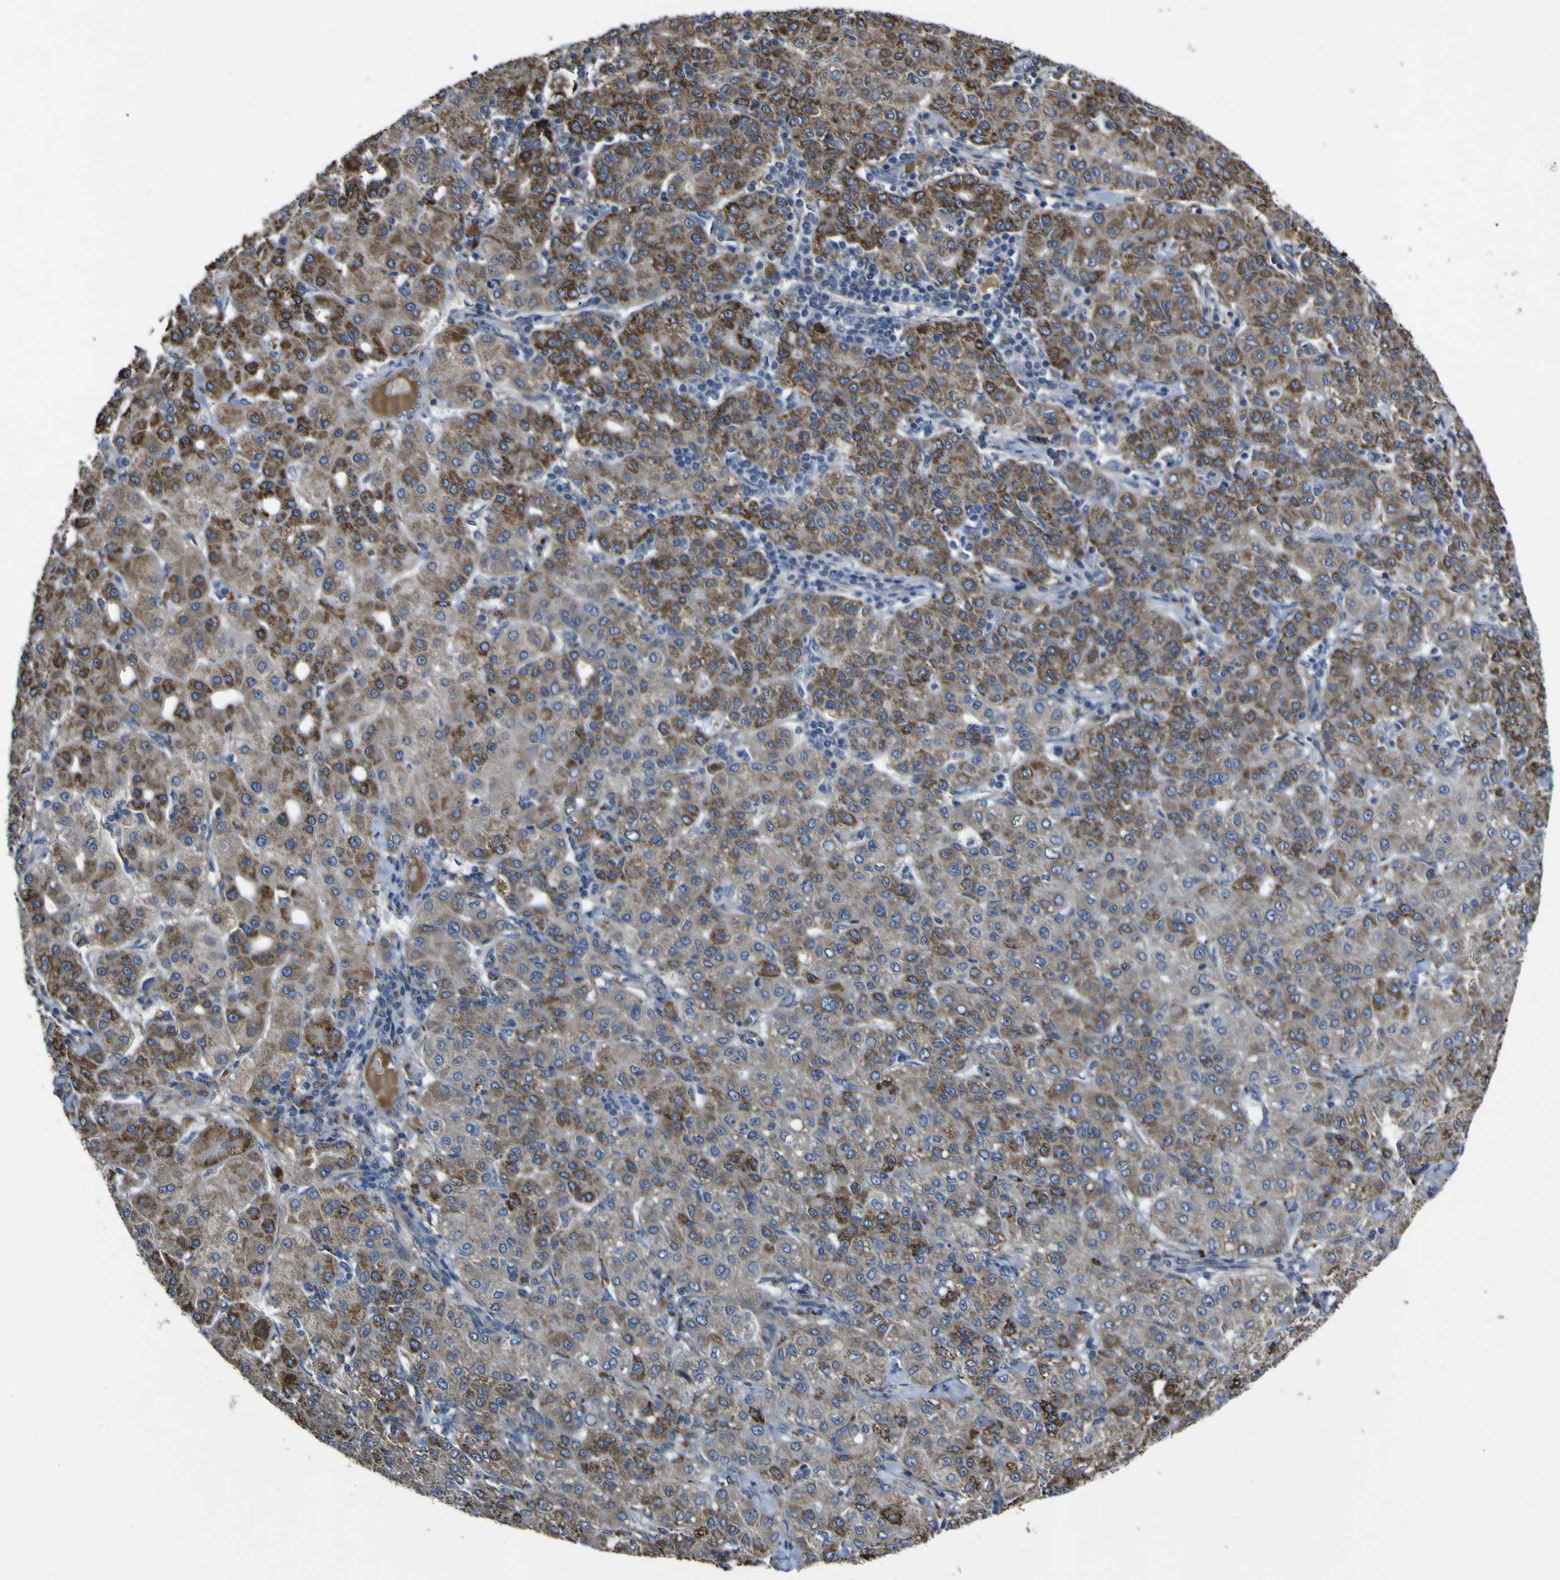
{"staining": {"intensity": "moderate", "quantity": "25%-75%", "location": "cytoplasmic/membranous"}, "tissue": "liver cancer", "cell_type": "Tumor cells", "image_type": "cancer", "snomed": [{"axis": "morphology", "description": "Carcinoma, Hepatocellular, NOS"}, {"axis": "topography", "description": "Liver"}], "caption": "Tumor cells exhibit medium levels of moderate cytoplasmic/membranous staining in approximately 25%-75% of cells in liver cancer (hepatocellular carcinoma).", "gene": "GPLD1", "patient": {"sex": "male", "age": 65}}